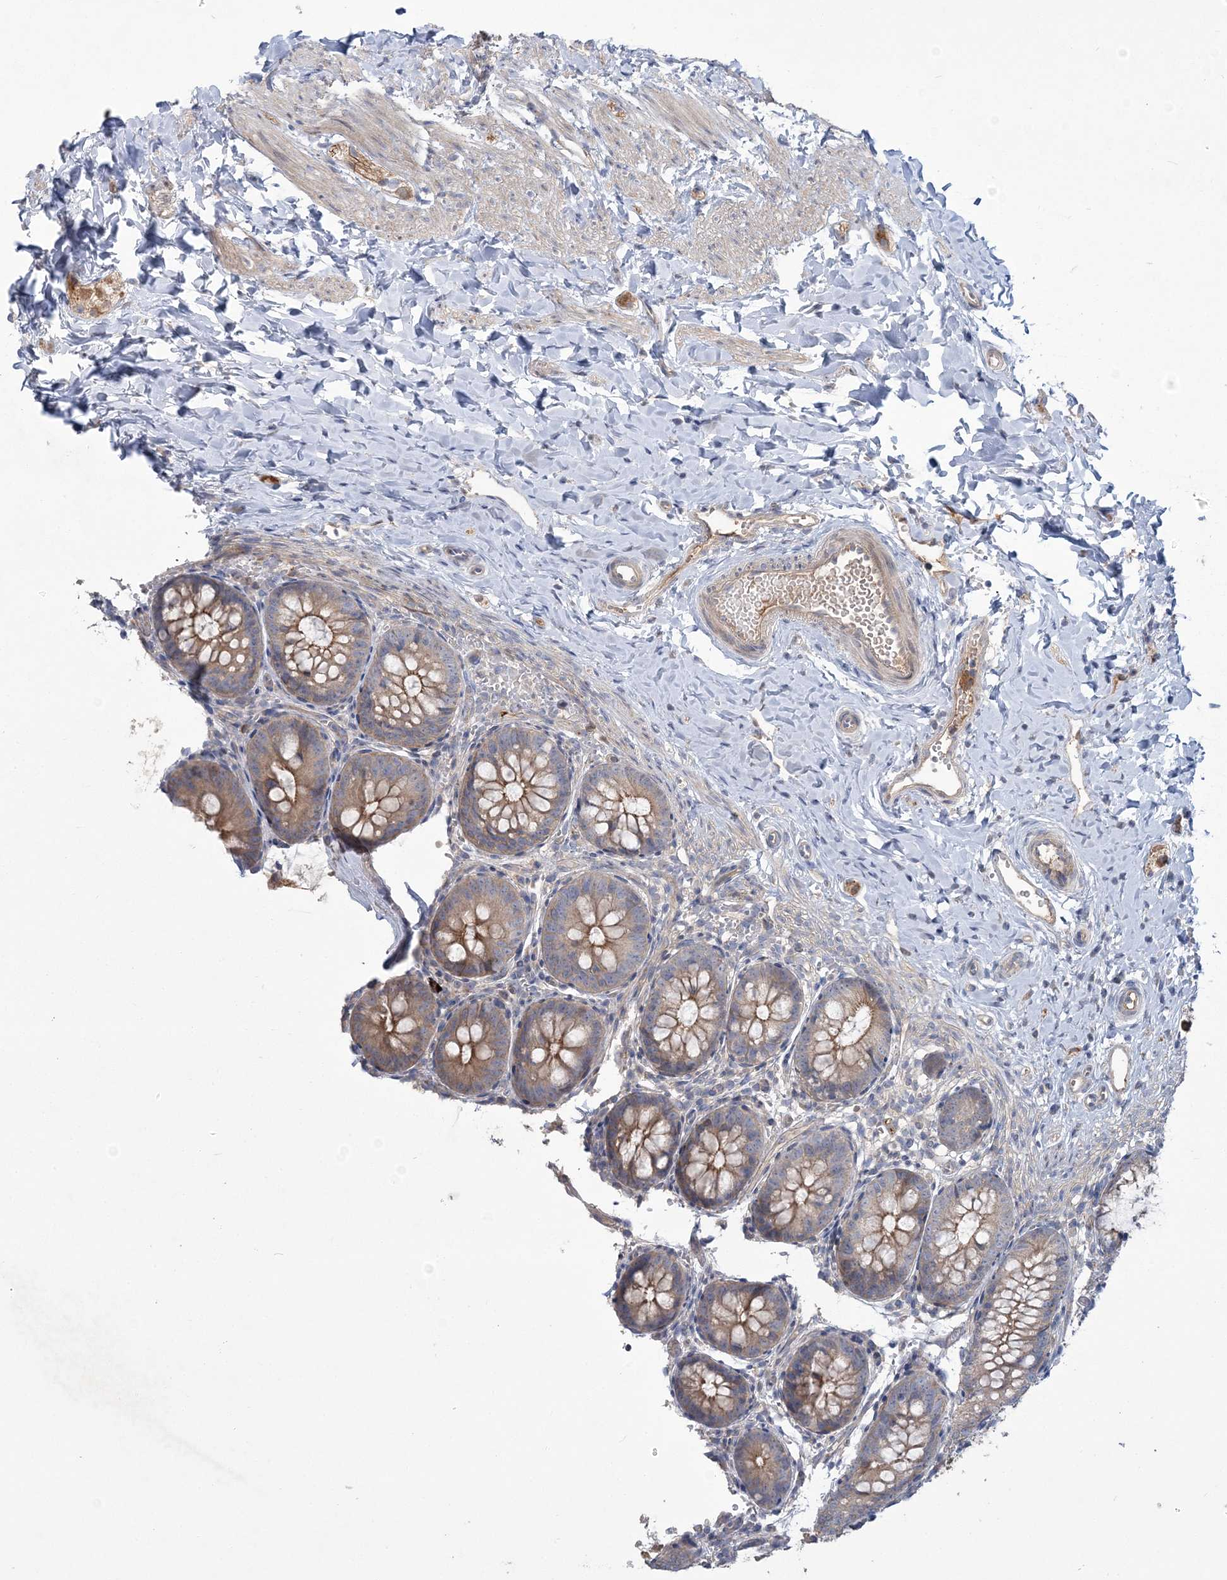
{"staining": {"intensity": "moderate", "quantity": ">75%", "location": "cytoplasmic/membranous"}, "tissue": "appendix", "cell_type": "Glandular cells", "image_type": "normal", "snomed": [{"axis": "morphology", "description": "Normal tissue, NOS"}, {"axis": "topography", "description": "Appendix"}], "caption": "An image of appendix stained for a protein demonstrates moderate cytoplasmic/membranous brown staining in glandular cells.", "gene": "WBP1L", "patient": {"sex": "male", "age": 1}}